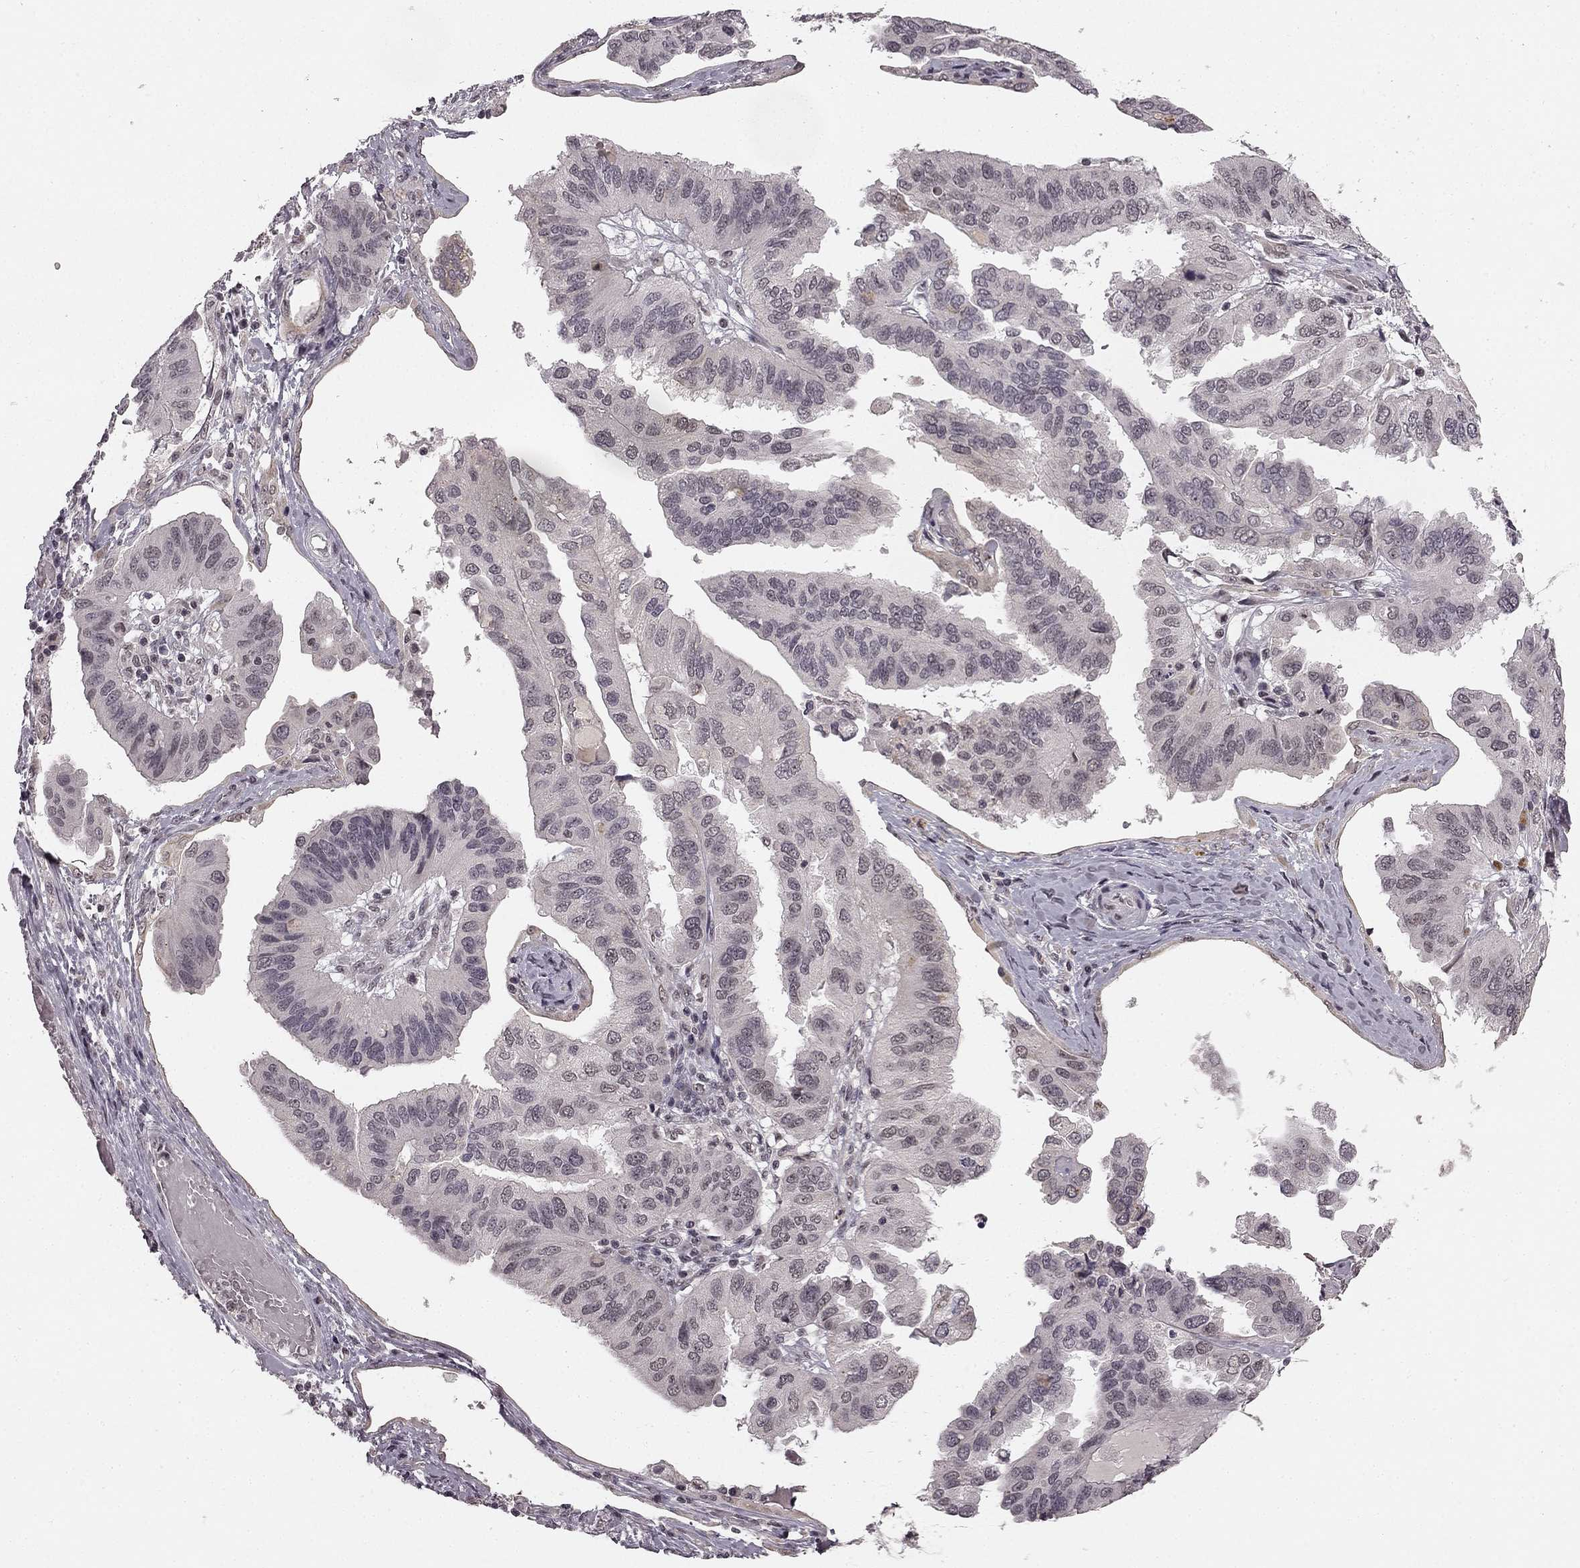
{"staining": {"intensity": "negative", "quantity": "none", "location": "none"}, "tissue": "ovarian cancer", "cell_type": "Tumor cells", "image_type": "cancer", "snomed": [{"axis": "morphology", "description": "Cystadenocarcinoma, serous, NOS"}, {"axis": "topography", "description": "Ovary"}], "caption": "There is no significant staining in tumor cells of ovarian cancer.", "gene": "HCN4", "patient": {"sex": "female", "age": 79}}